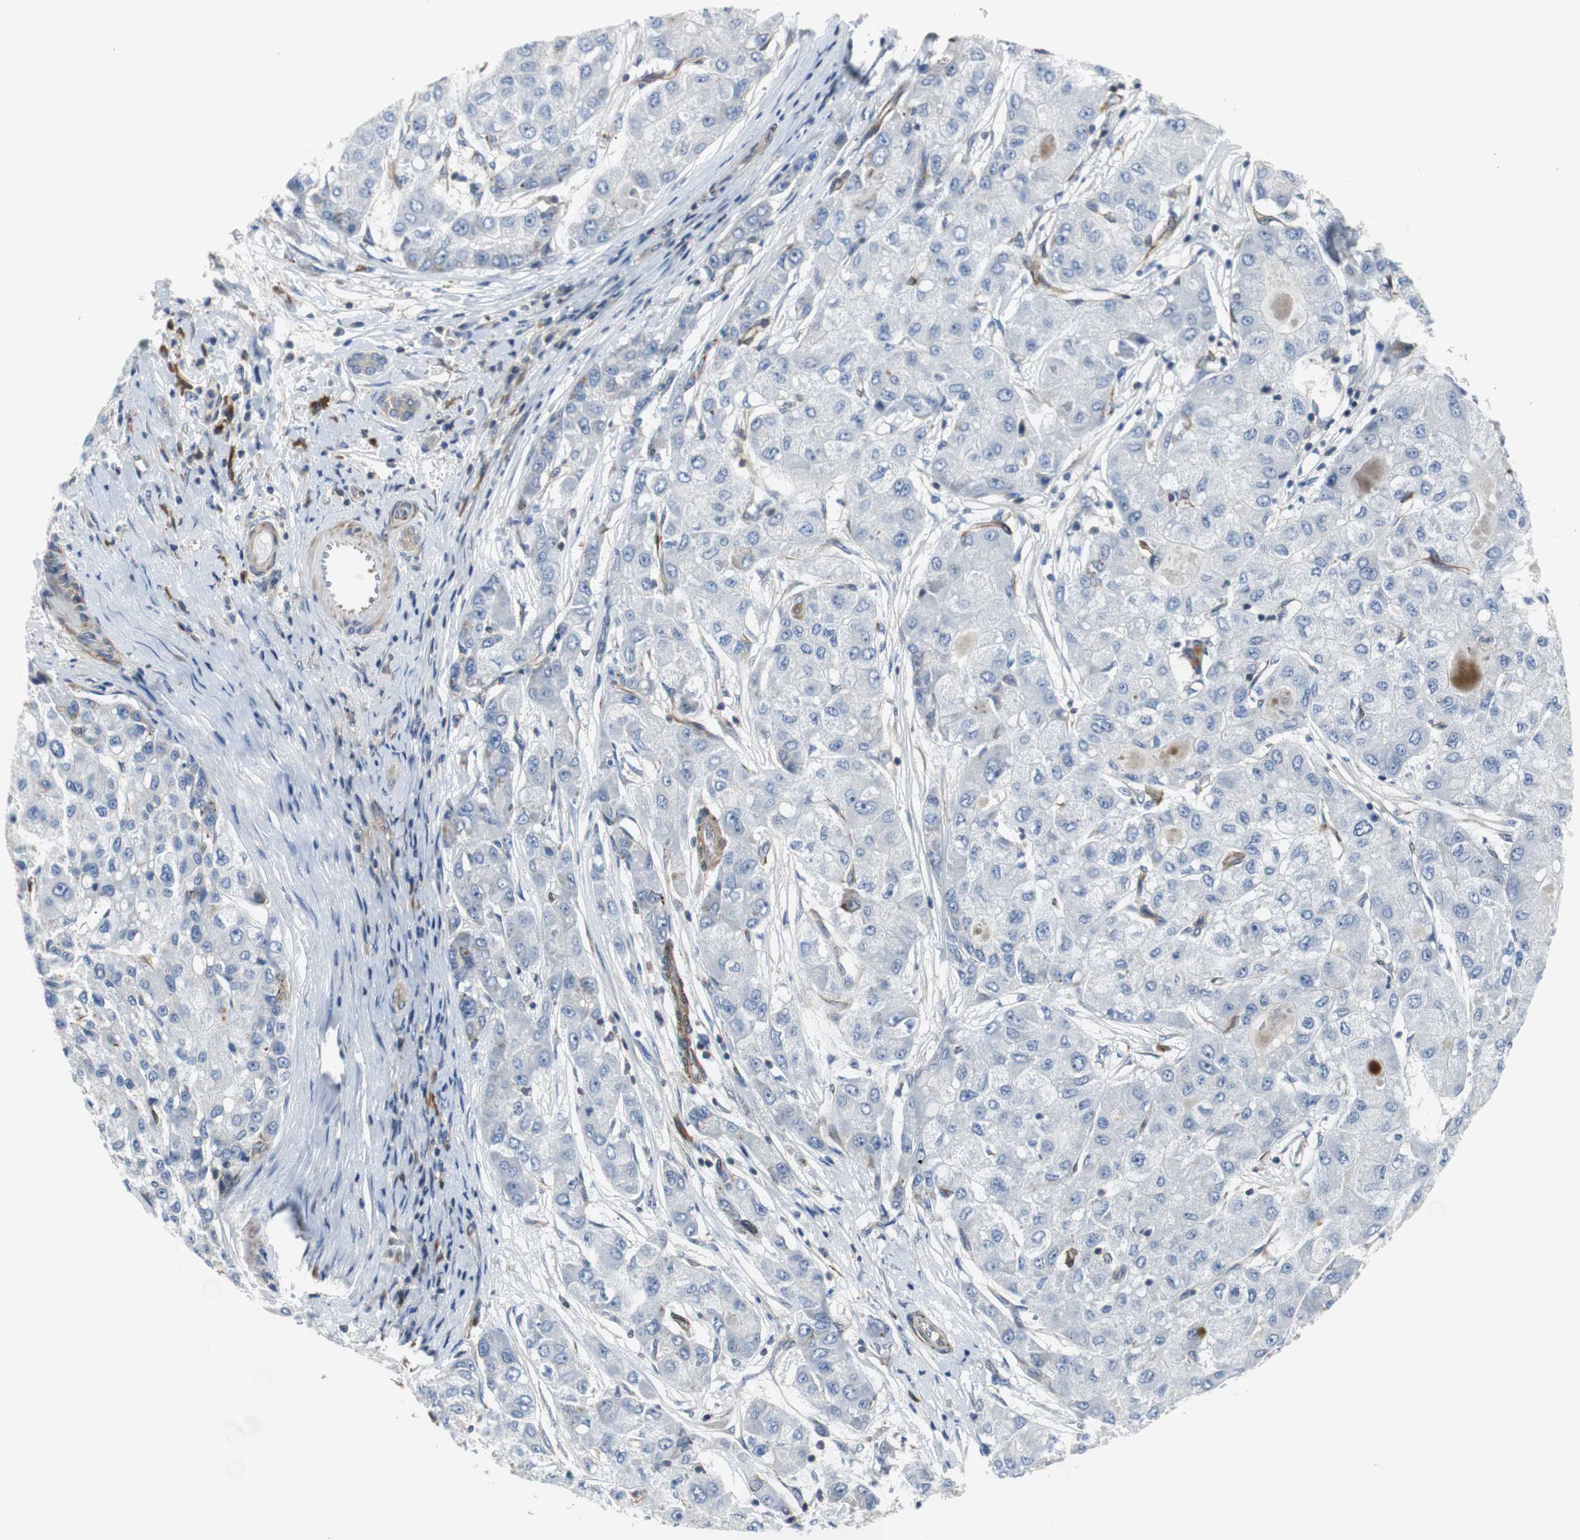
{"staining": {"intensity": "negative", "quantity": "none", "location": "none"}, "tissue": "liver cancer", "cell_type": "Tumor cells", "image_type": "cancer", "snomed": [{"axis": "morphology", "description": "Carcinoma, Hepatocellular, NOS"}, {"axis": "topography", "description": "Liver"}], "caption": "Immunohistochemical staining of liver cancer displays no significant positivity in tumor cells. (DAB (3,3'-diaminobenzidine) immunohistochemistry (IHC), high magnification).", "gene": "GYS1", "patient": {"sex": "male", "age": 80}}